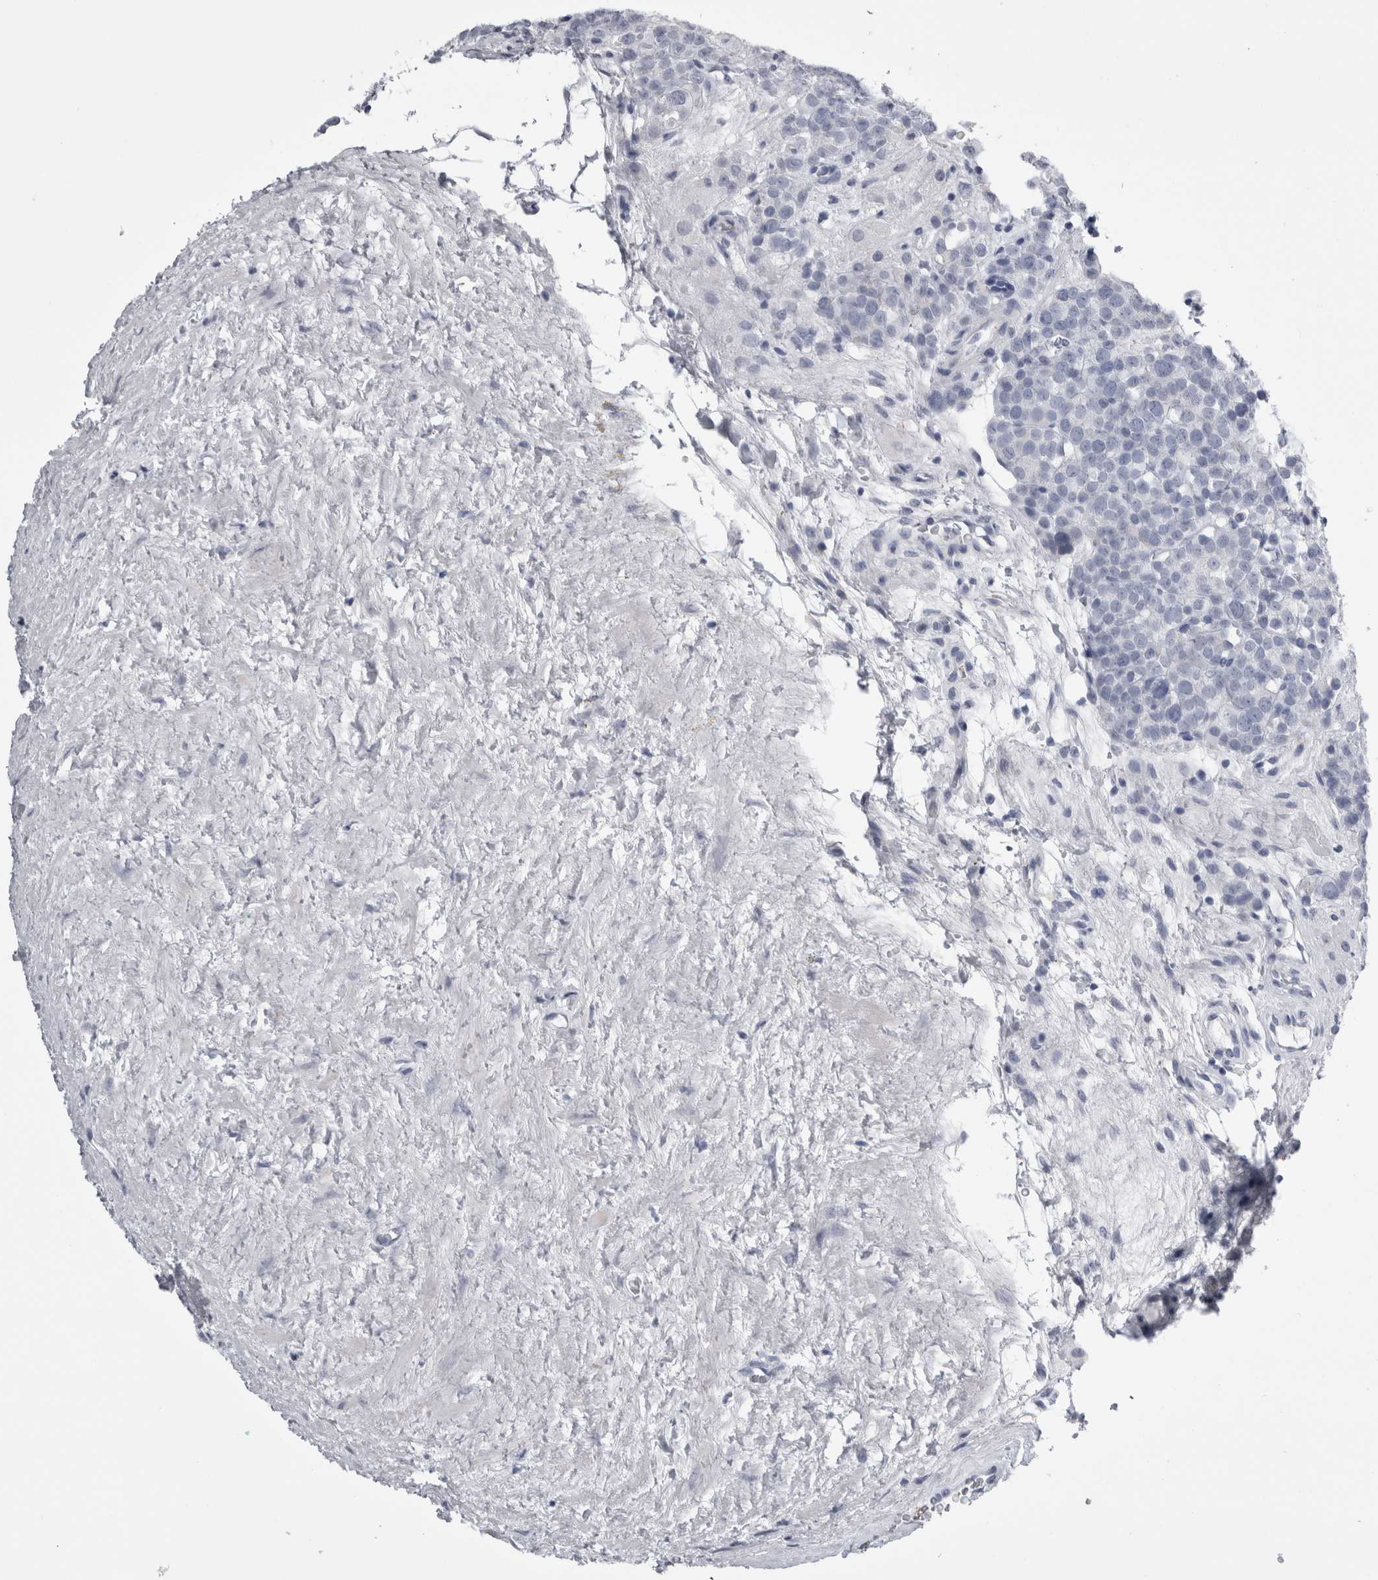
{"staining": {"intensity": "negative", "quantity": "none", "location": "none"}, "tissue": "testis cancer", "cell_type": "Tumor cells", "image_type": "cancer", "snomed": [{"axis": "morphology", "description": "Seminoma, NOS"}, {"axis": "topography", "description": "Testis"}], "caption": "An image of testis cancer (seminoma) stained for a protein shows no brown staining in tumor cells.", "gene": "ALDH8A1", "patient": {"sex": "male", "age": 71}}